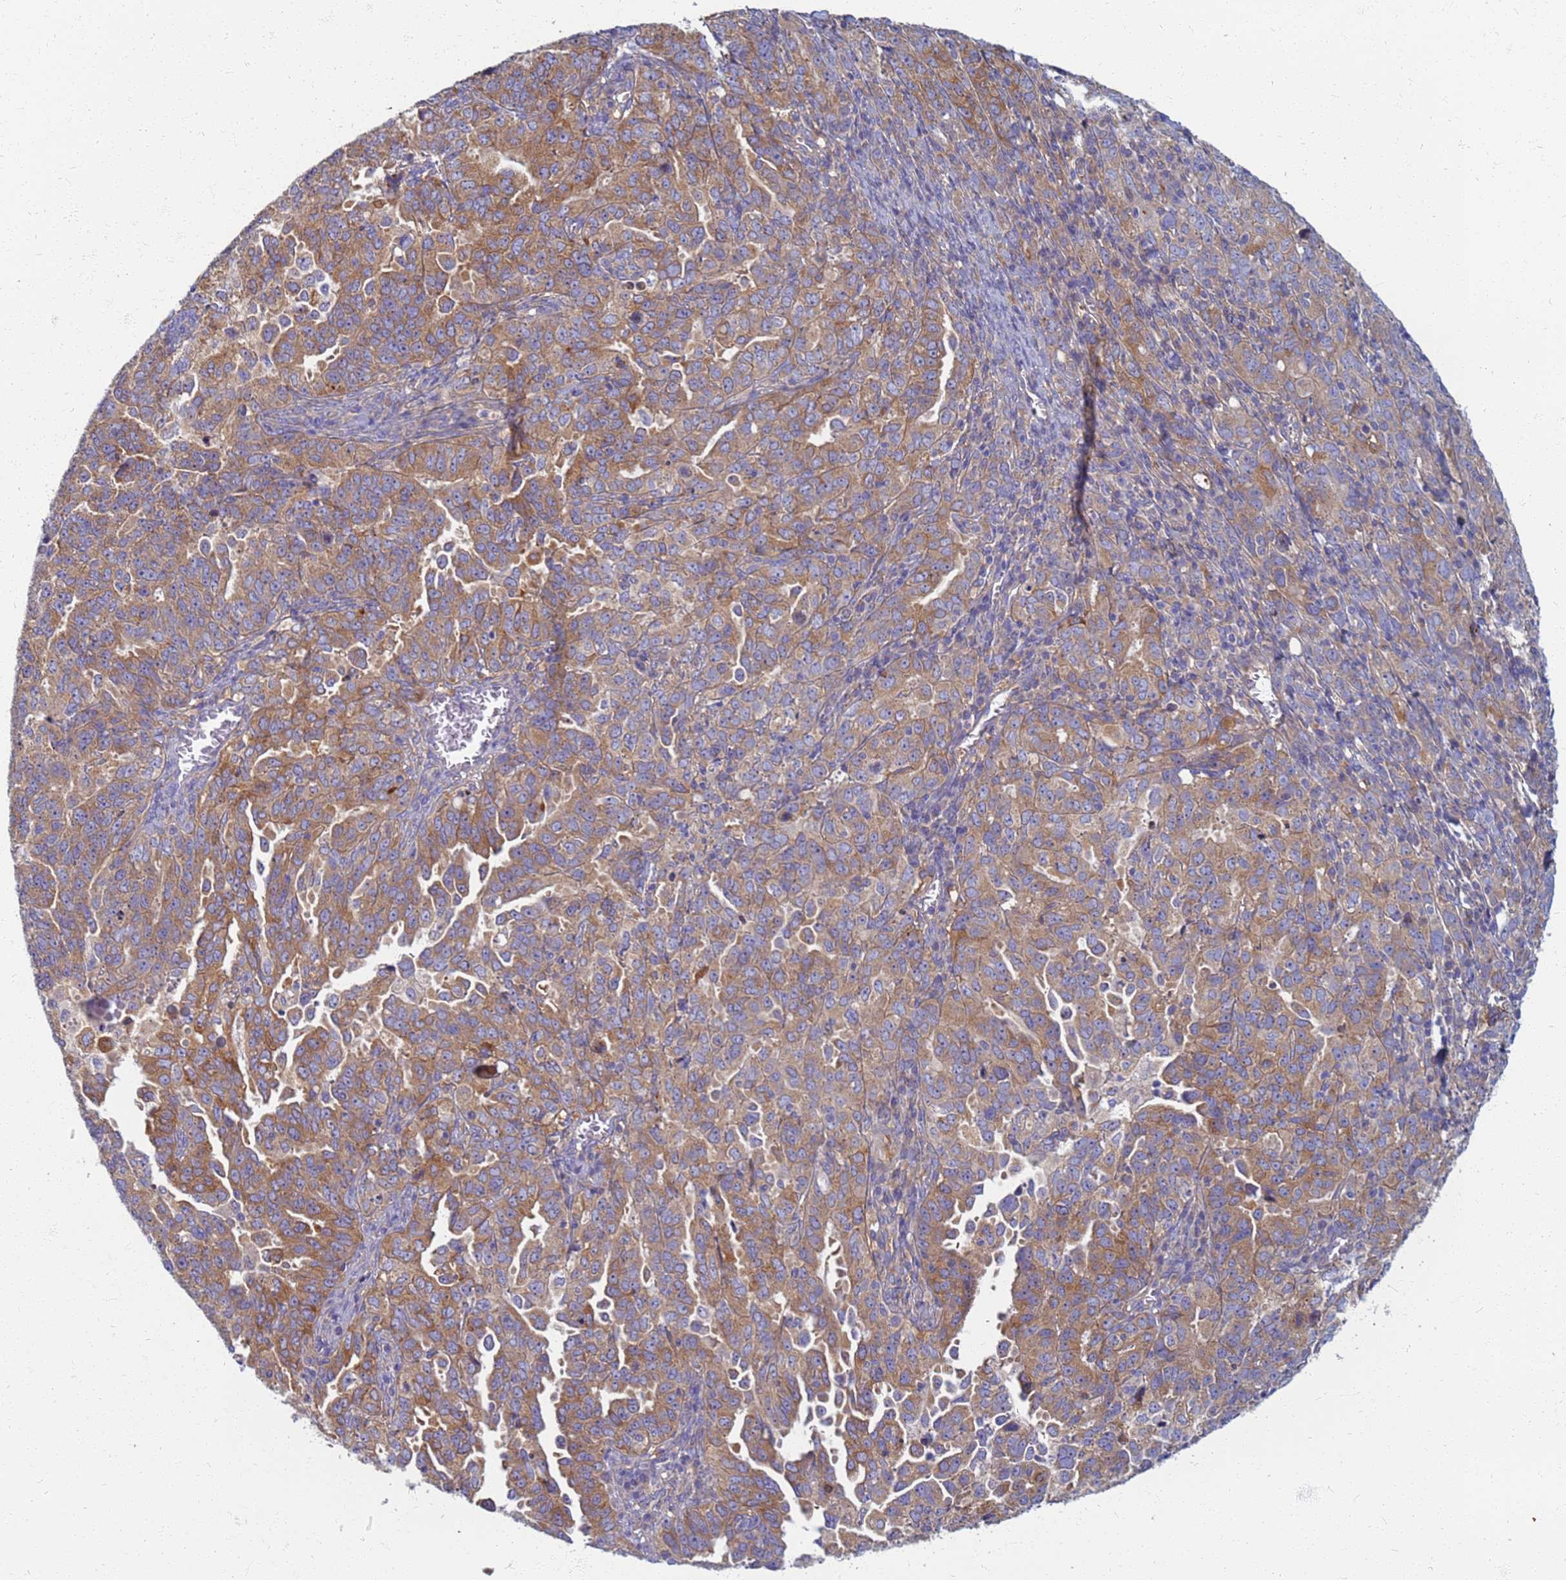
{"staining": {"intensity": "moderate", "quantity": ">75%", "location": "cytoplasmic/membranous"}, "tissue": "ovarian cancer", "cell_type": "Tumor cells", "image_type": "cancer", "snomed": [{"axis": "morphology", "description": "Carcinoma, endometroid"}, {"axis": "topography", "description": "Ovary"}], "caption": "DAB immunohistochemical staining of ovarian cancer (endometroid carcinoma) exhibits moderate cytoplasmic/membranous protein expression in about >75% of tumor cells.", "gene": "EEA1", "patient": {"sex": "female", "age": 62}}